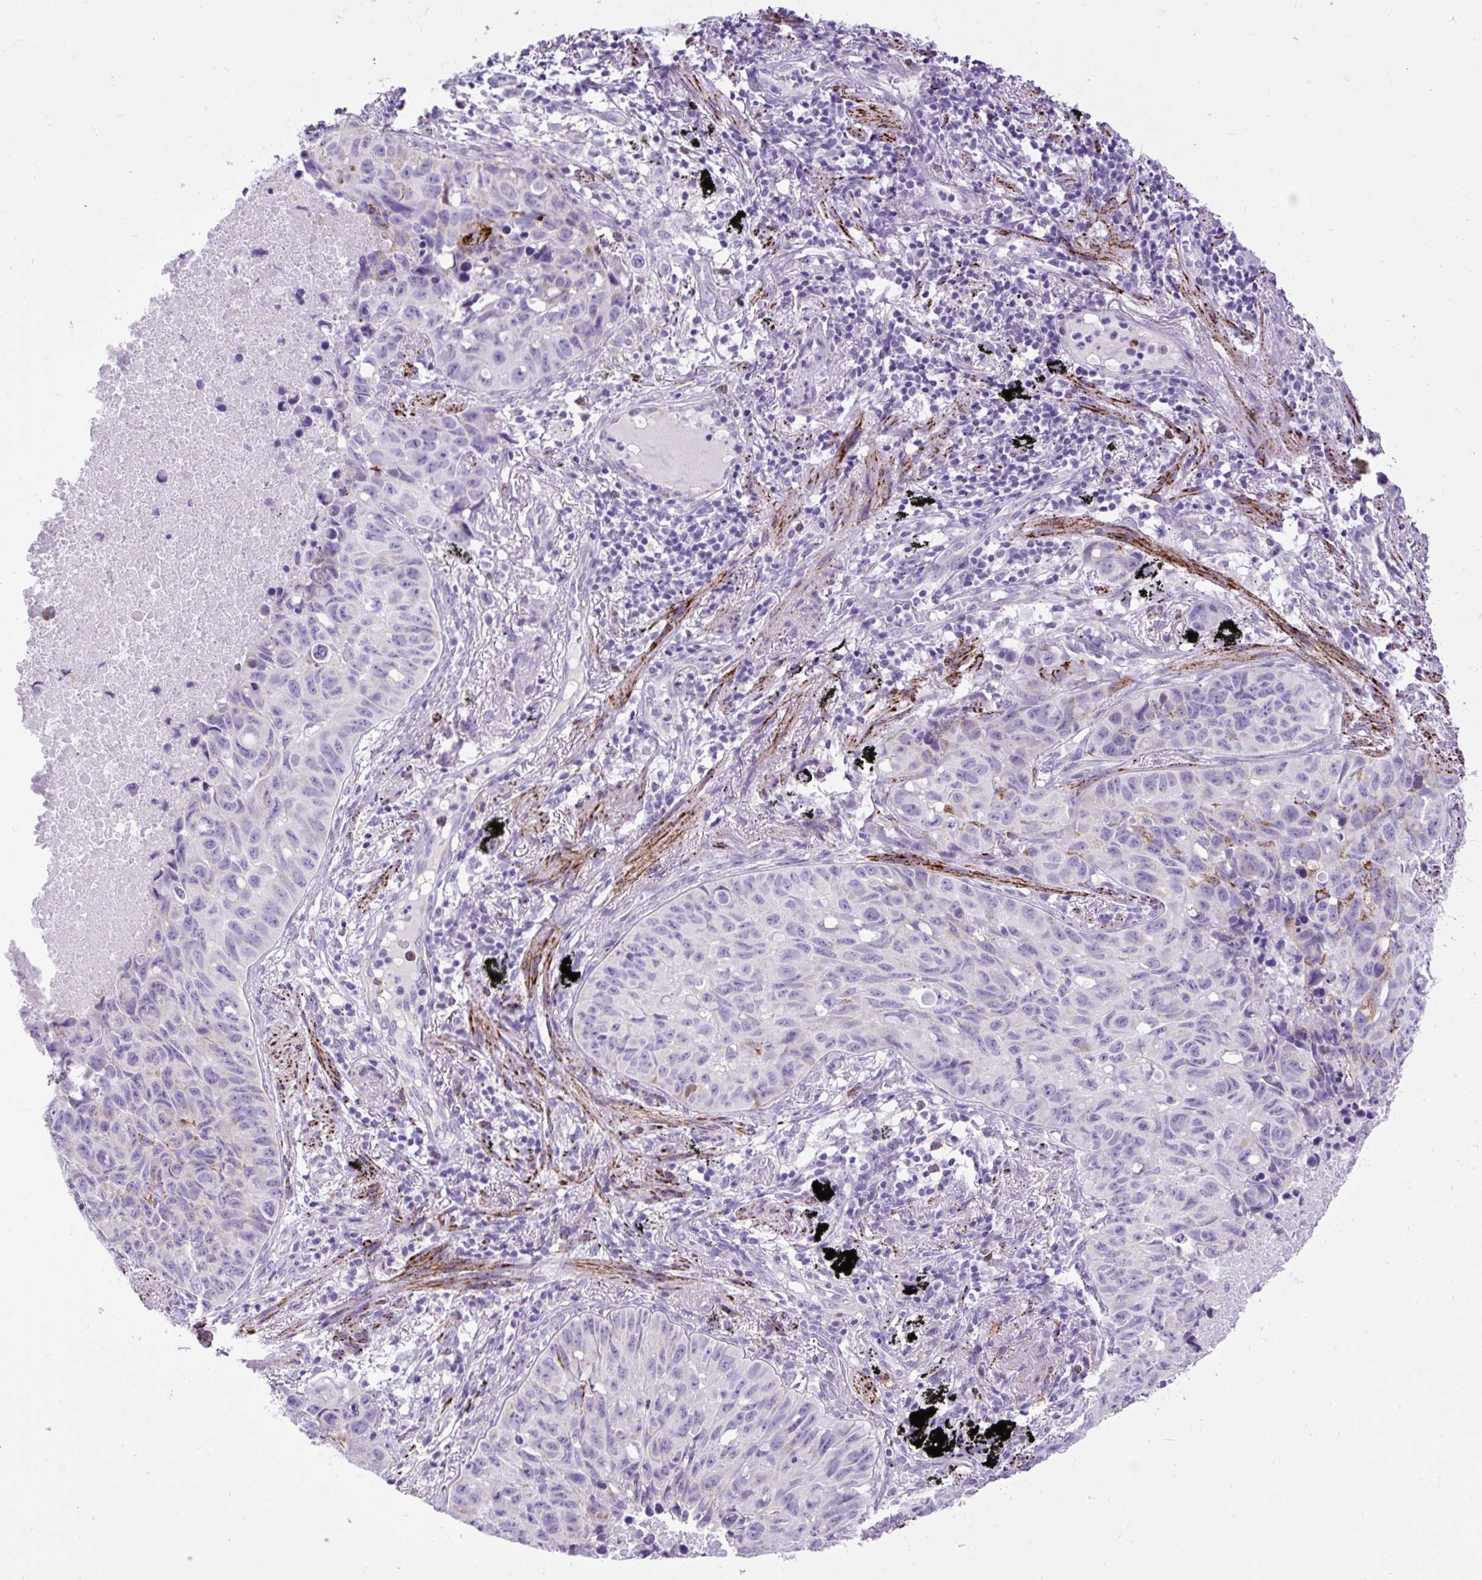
{"staining": {"intensity": "negative", "quantity": "none", "location": "none"}, "tissue": "lung cancer", "cell_type": "Tumor cells", "image_type": "cancer", "snomed": [{"axis": "morphology", "description": "Squamous cell carcinoma, NOS"}, {"axis": "topography", "description": "Lung"}], "caption": "Tumor cells show no significant positivity in lung squamous cell carcinoma.", "gene": "ZNF256", "patient": {"sex": "male", "age": 60}}